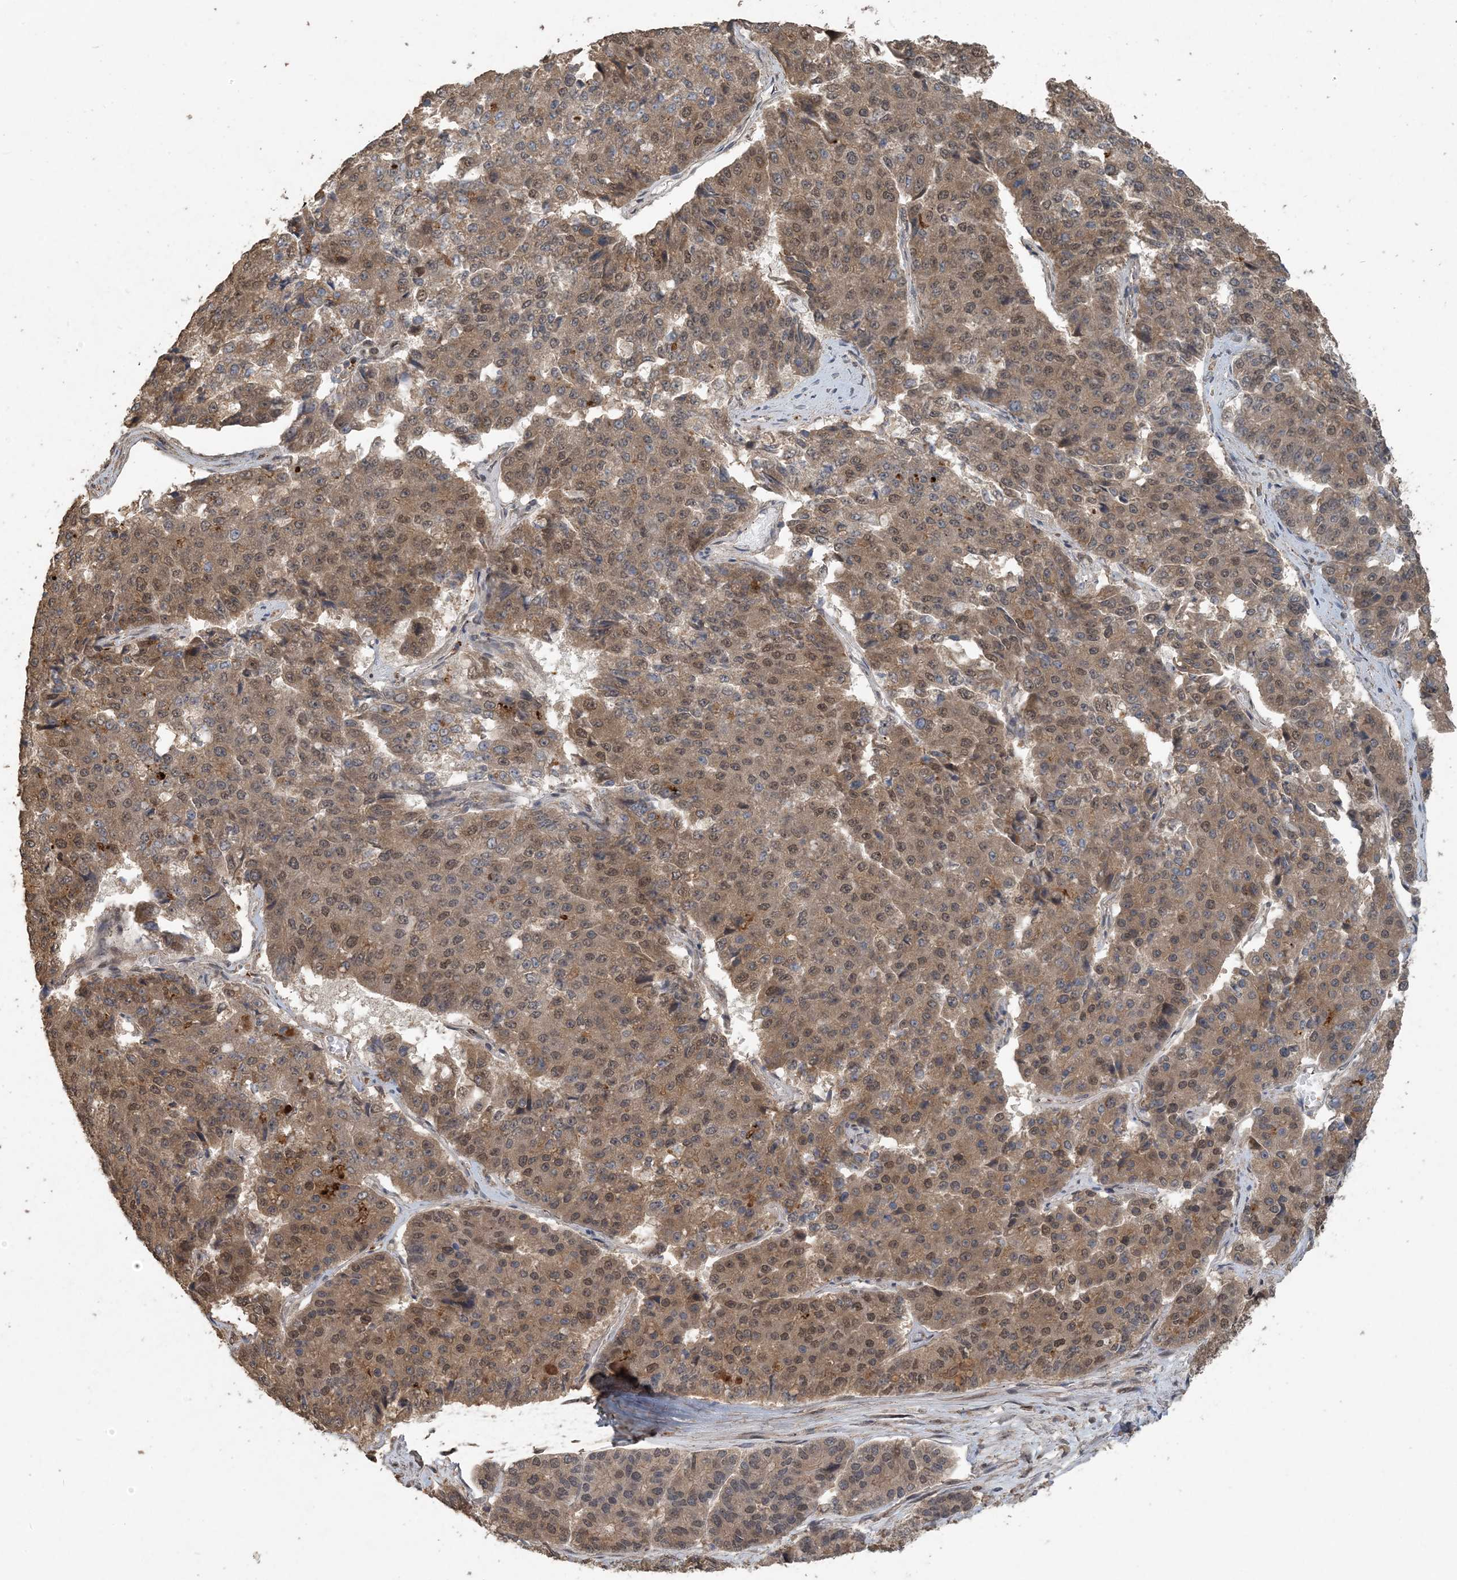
{"staining": {"intensity": "moderate", "quantity": ">75%", "location": "cytoplasmic/membranous,nuclear"}, "tissue": "pancreatic cancer", "cell_type": "Tumor cells", "image_type": "cancer", "snomed": [{"axis": "morphology", "description": "Adenocarcinoma, NOS"}, {"axis": "topography", "description": "Pancreas"}], "caption": "IHC (DAB (3,3'-diaminobenzidine)) staining of human pancreatic cancer (adenocarcinoma) demonstrates moderate cytoplasmic/membranous and nuclear protein positivity in approximately >75% of tumor cells.", "gene": "ZC3H12A", "patient": {"sex": "male", "age": 50}}